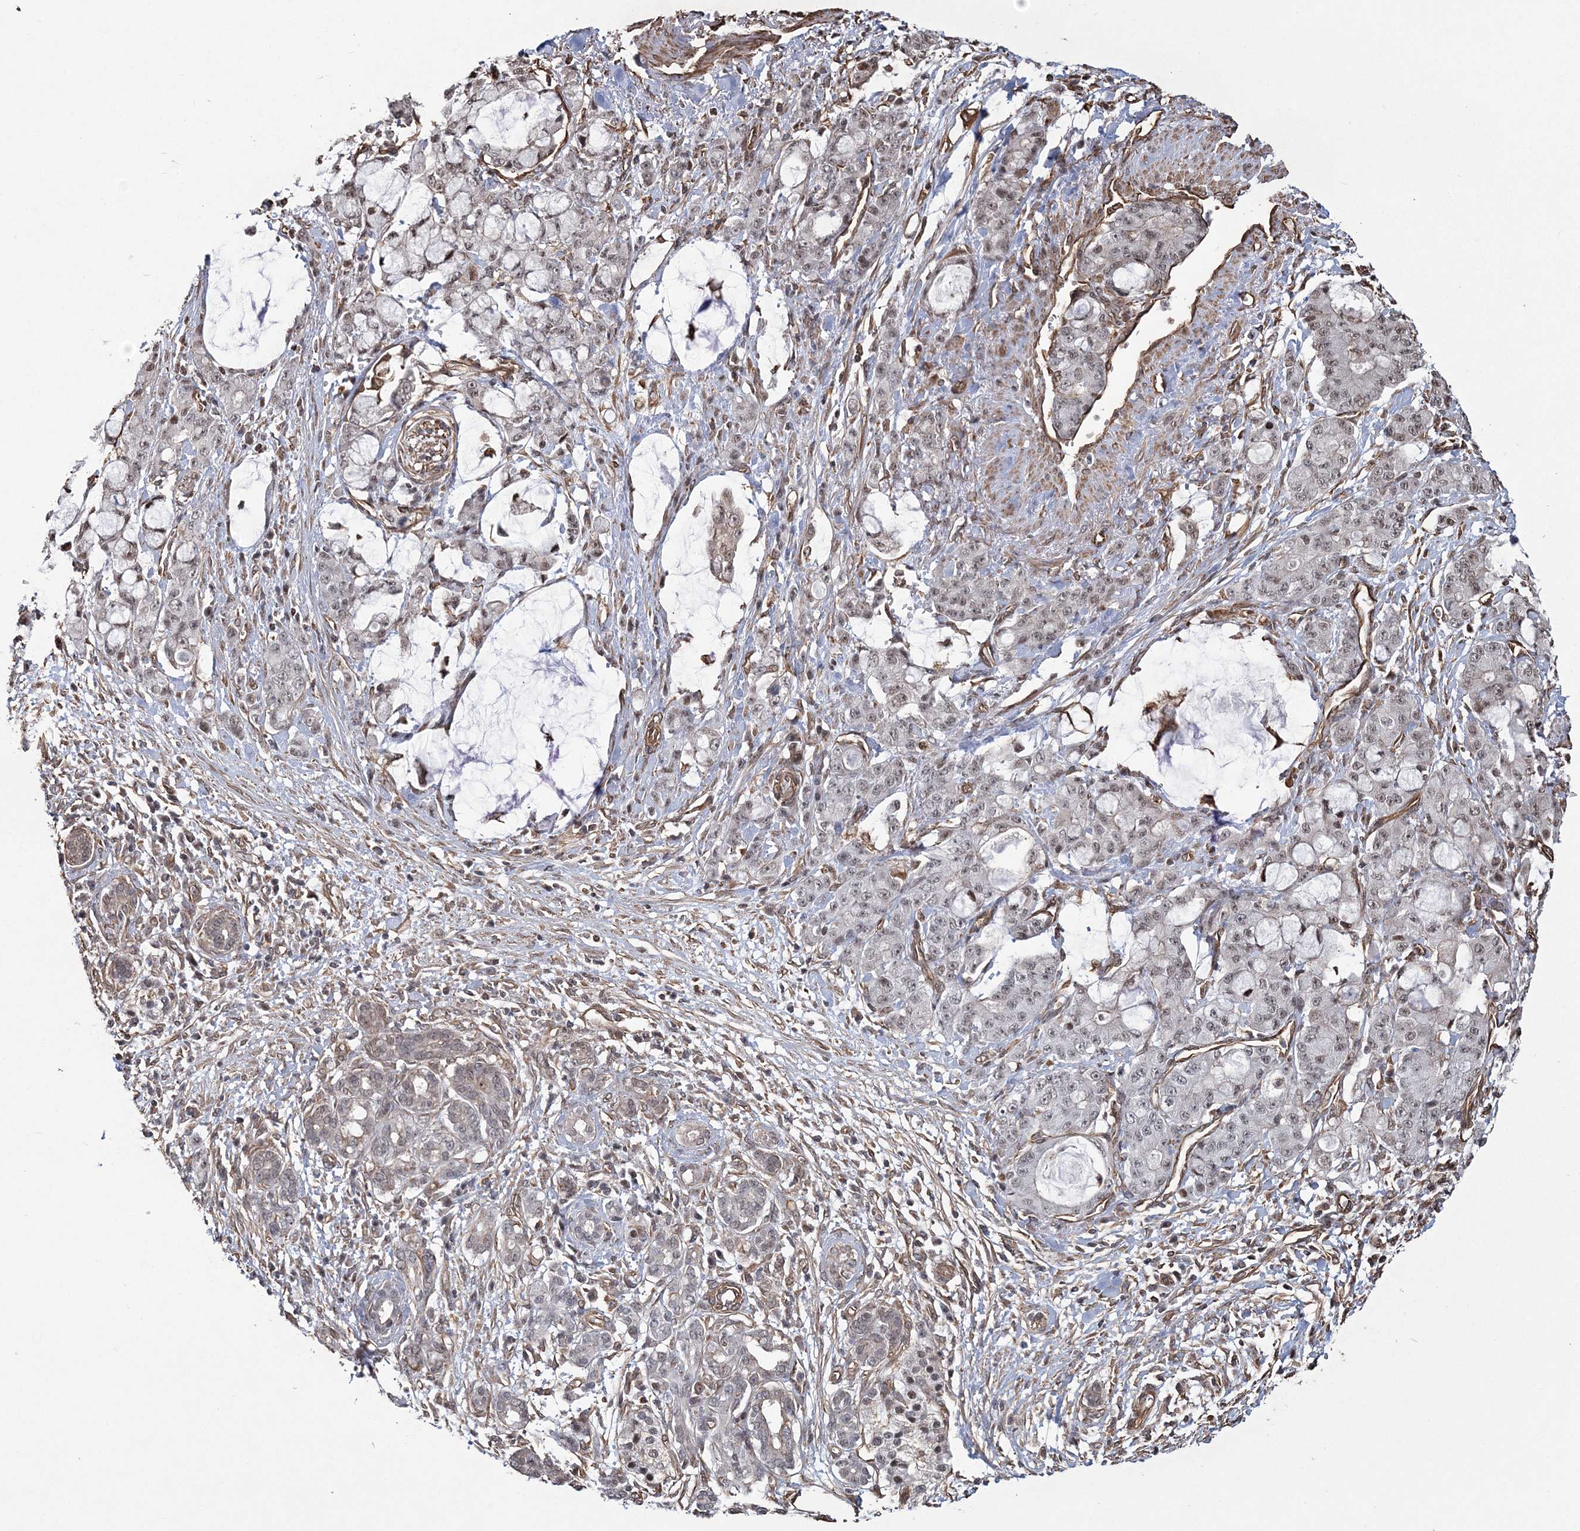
{"staining": {"intensity": "weak", "quantity": "25%-75%", "location": "nuclear"}, "tissue": "pancreatic cancer", "cell_type": "Tumor cells", "image_type": "cancer", "snomed": [{"axis": "morphology", "description": "Adenocarcinoma, NOS"}, {"axis": "topography", "description": "Pancreas"}], "caption": "A high-resolution micrograph shows immunohistochemistry (IHC) staining of pancreatic cancer (adenocarcinoma), which demonstrates weak nuclear expression in approximately 25%-75% of tumor cells.", "gene": "ATP11B", "patient": {"sex": "female", "age": 73}}